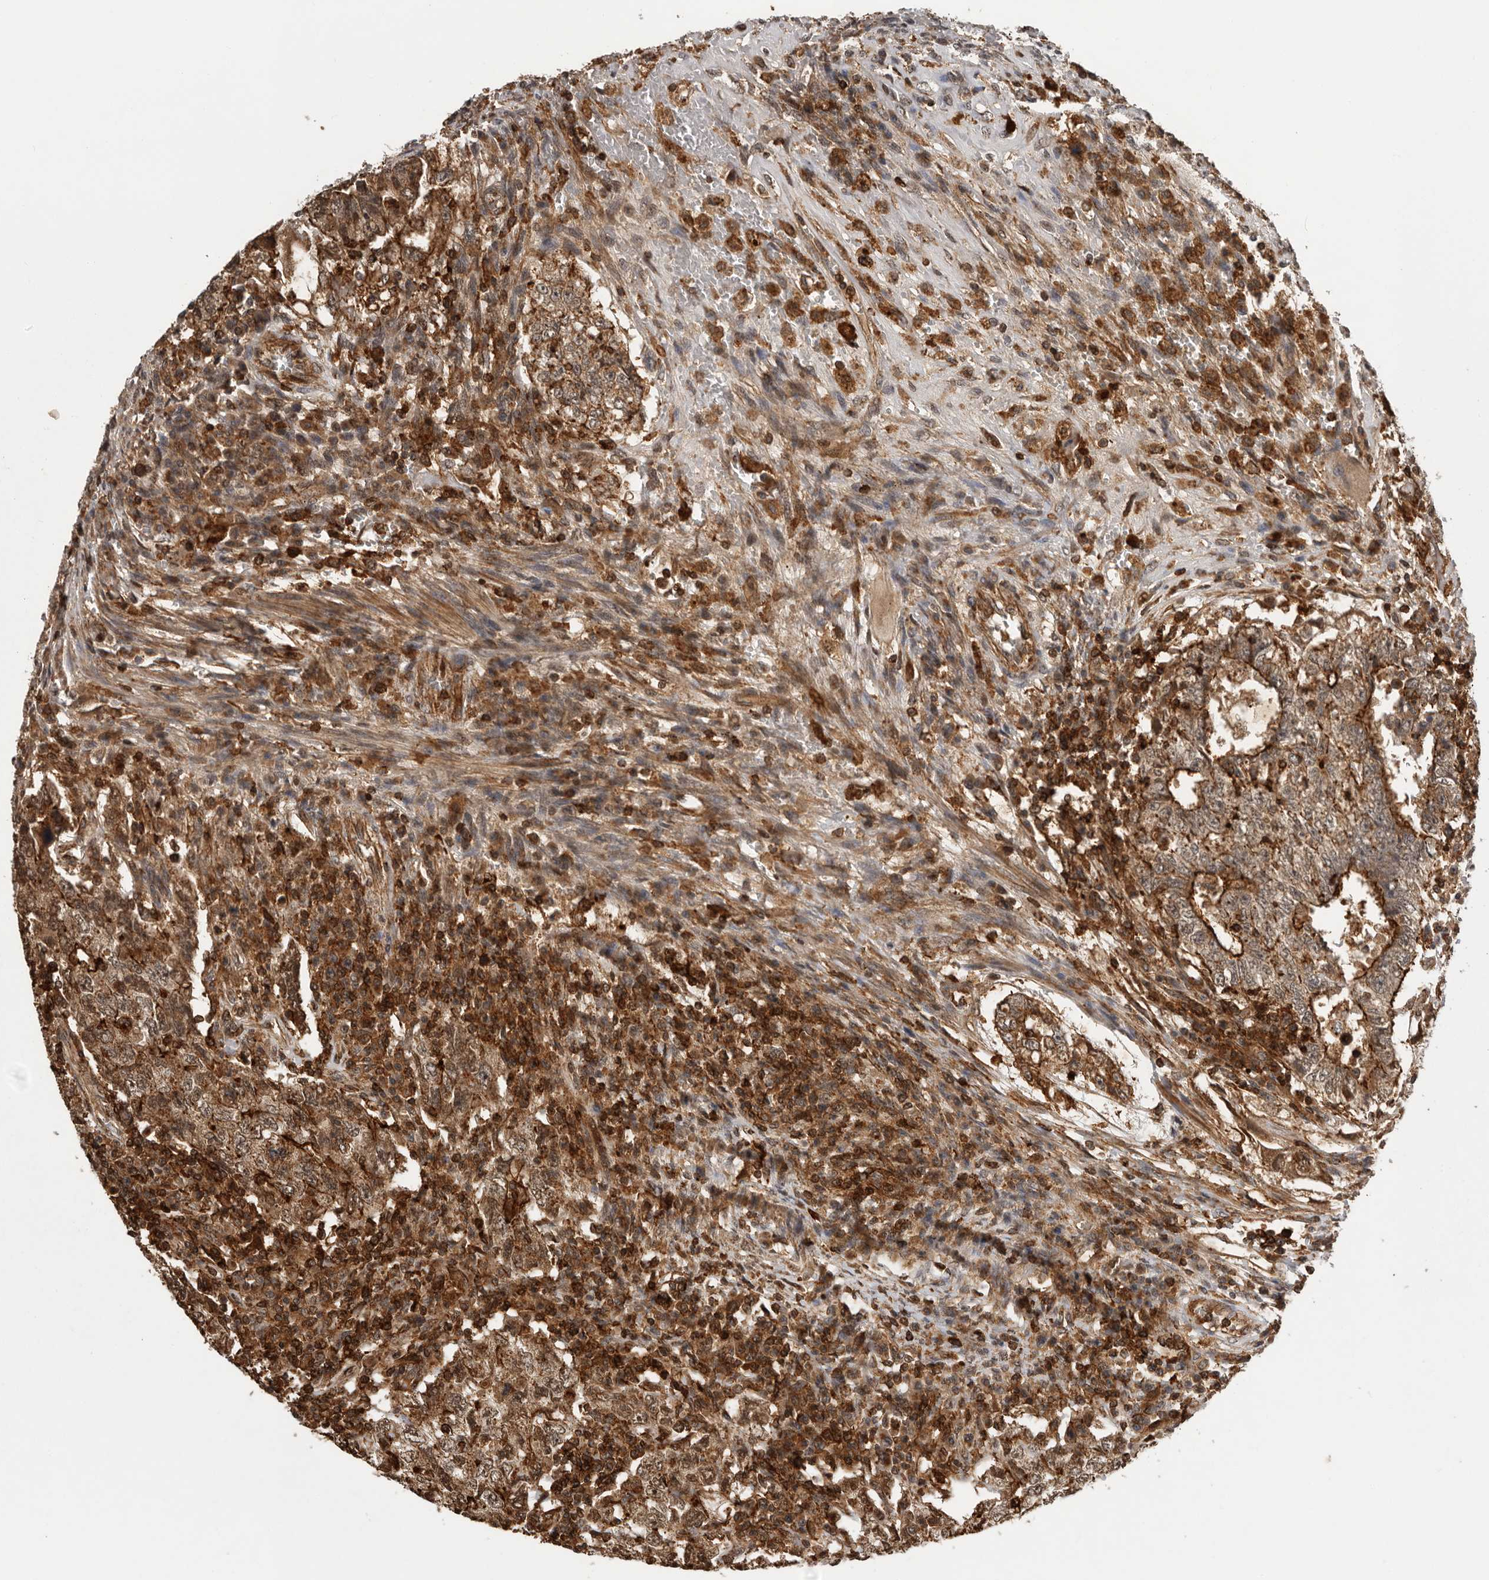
{"staining": {"intensity": "moderate", "quantity": ">75%", "location": "cytoplasmic/membranous"}, "tissue": "testis cancer", "cell_type": "Tumor cells", "image_type": "cancer", "snomed": [{"axis": "morphology", "description": "Carcinoma, Embryonal, NOS"}, {"axis": "topography", "description": "Testis"}], "caption": "Protein expression analysis of testis cancer (embryonal carcinoma) reveals moderate cytoplasmic/membranous expression in approximately >75% of tumor cells.", "gene": "RNF157", "patient": {"sex": "male", "age": 26}}